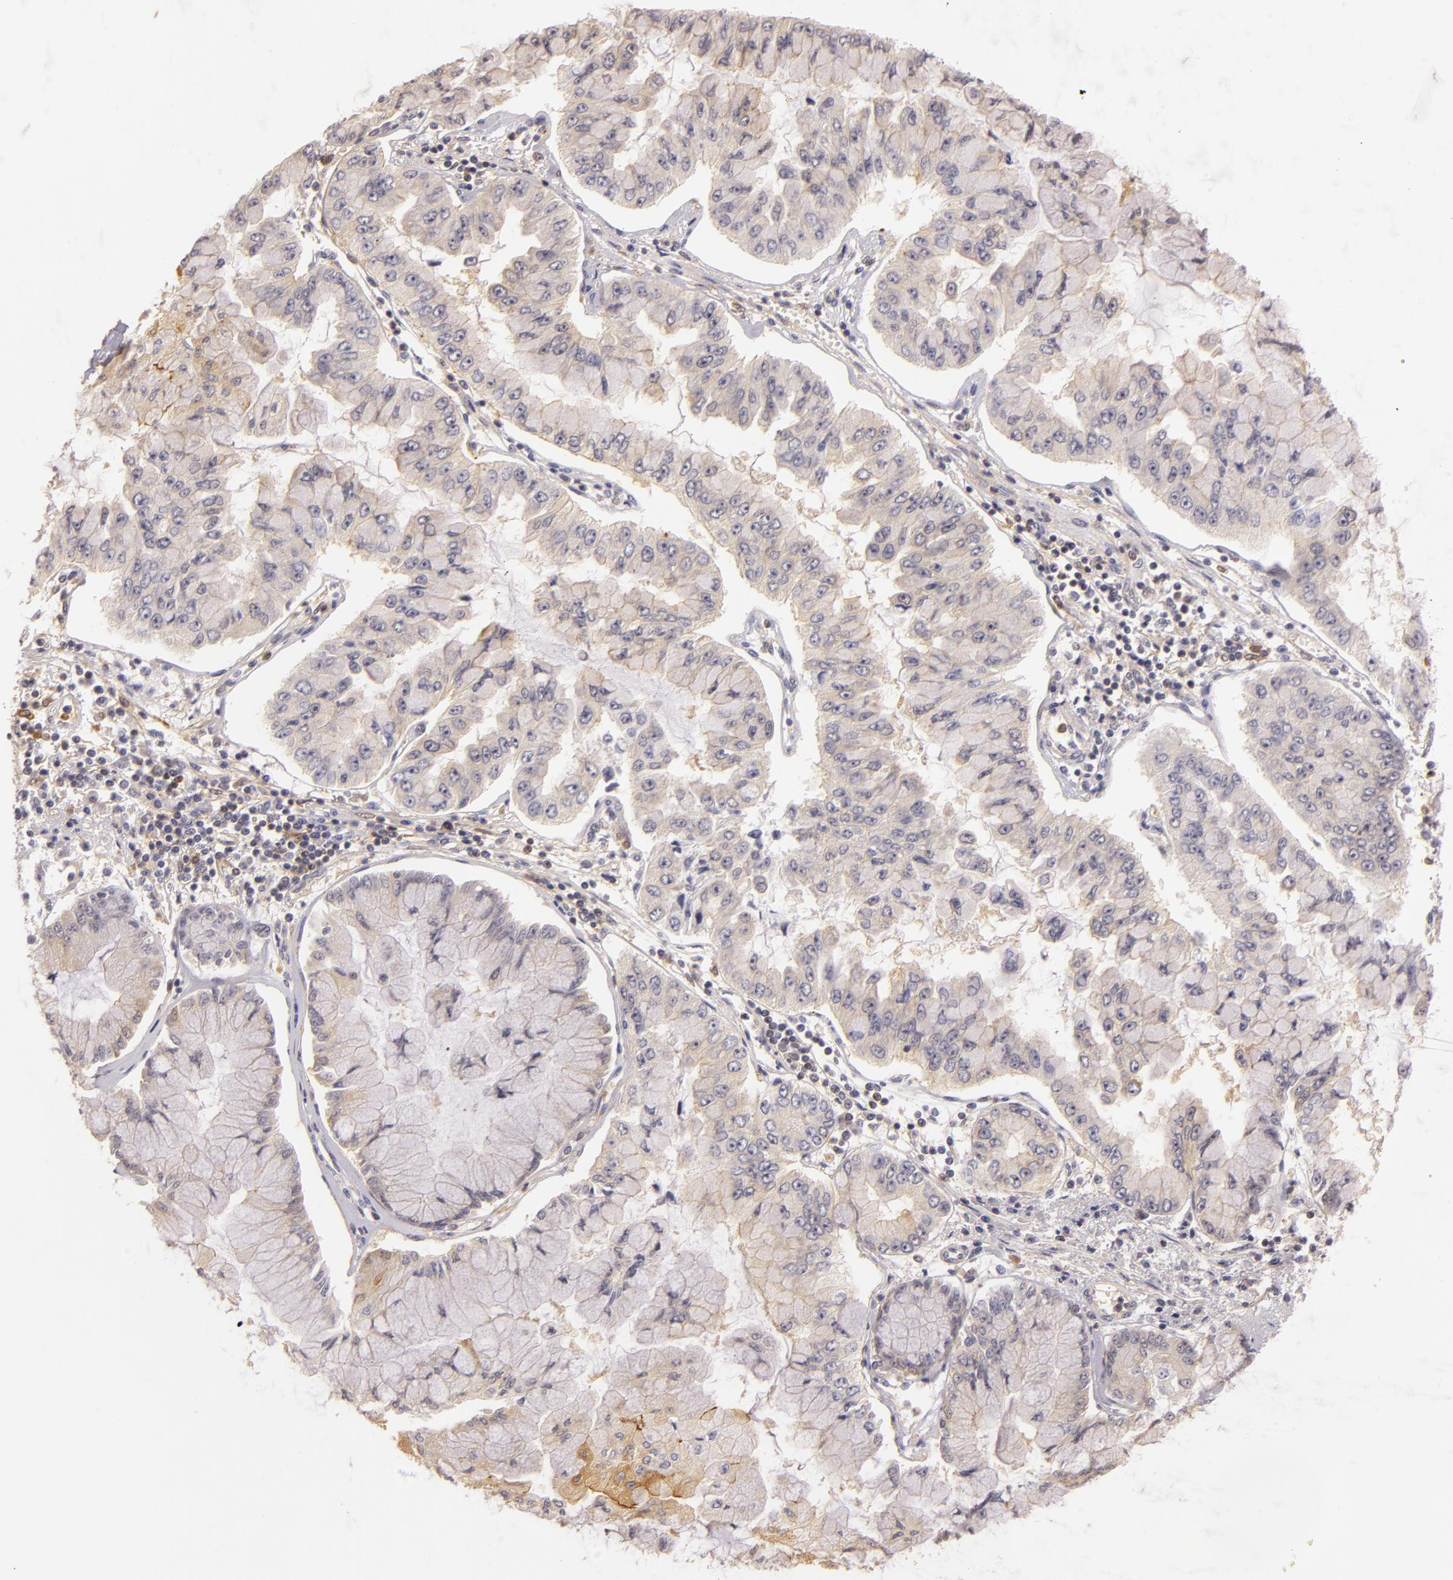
{"staining": {"intensity": "weak", "quantity": ">75%", "location": "cytoplasmic/membranous"}, "tissue": "liver cancer", "cell_type": "Tumor cells", "image_type": "cancer", "snomed": [{"axis": "morphology", "description": "Cholangiocarcinoma"}, {"axis": "topography", "description": "Liver"}], "caption": "Tumor cells display weak cytoplasmic/membranous staining in about >75% of cells in cholangiocarcinoma (liver).", "gene": "TOM1", "patient": {"sex": "female", "age": 79}}